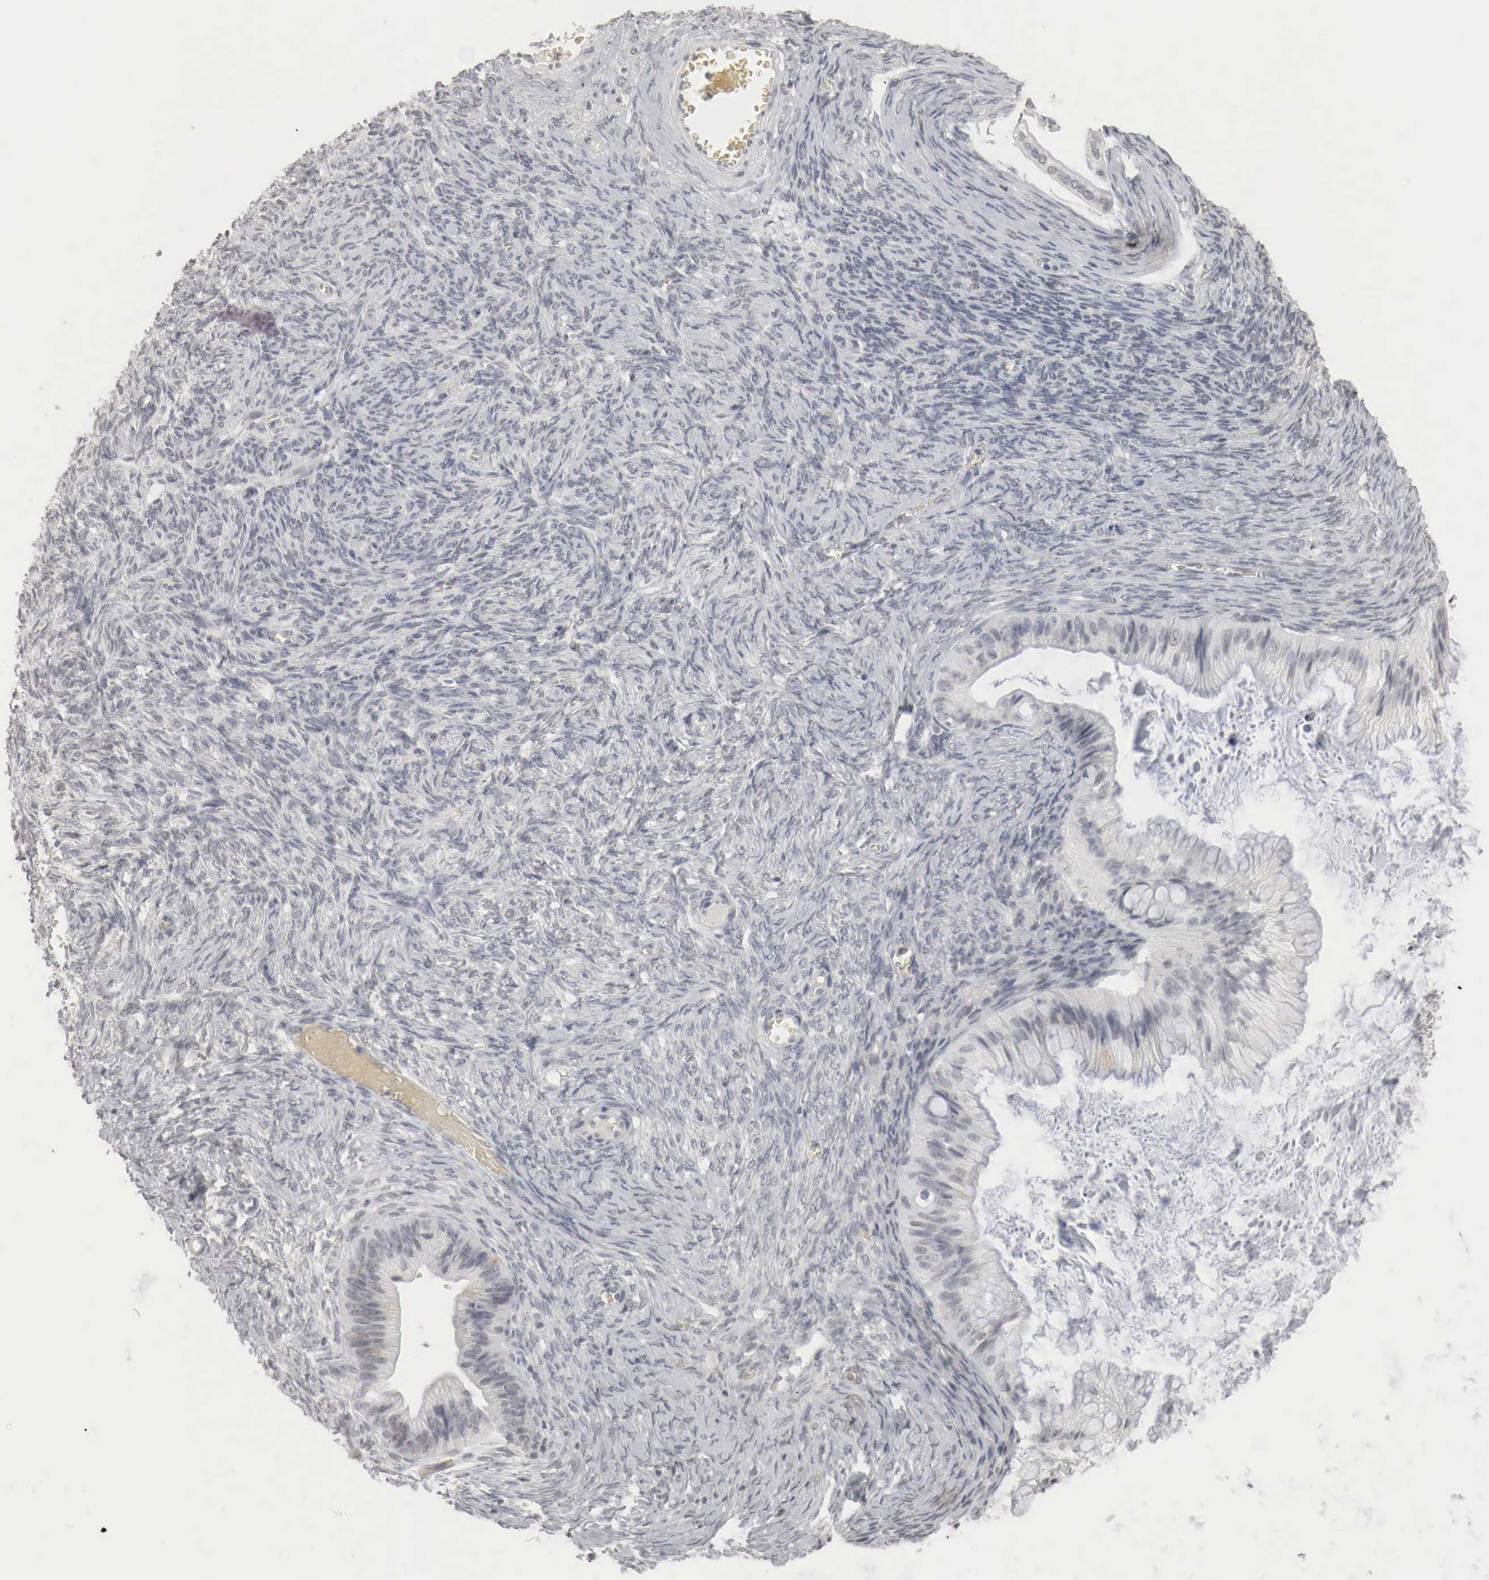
{"staining": {"intensity": "negative", "quantity": "none", "location": "none"}, "tissue": "ovarian cancer", "cell_type": "Tumor cells", "image_type": "cancer", "snomed": [{"axis": "morphology", "description": "Cystadenocarcinoma, mucinous, NOS"}, {"axis": "topography", "description": "Ovary"}], "caption": "A photomicrograph of human mucinous cystadenocarcinoma (ovarian) is negative for staining in tumor cells. (Immunohistochemistry (ihc), brightfield microscopy, high magnification).", "gene": "ERBB4", "patient": {"sex": "female", "age": 57}}